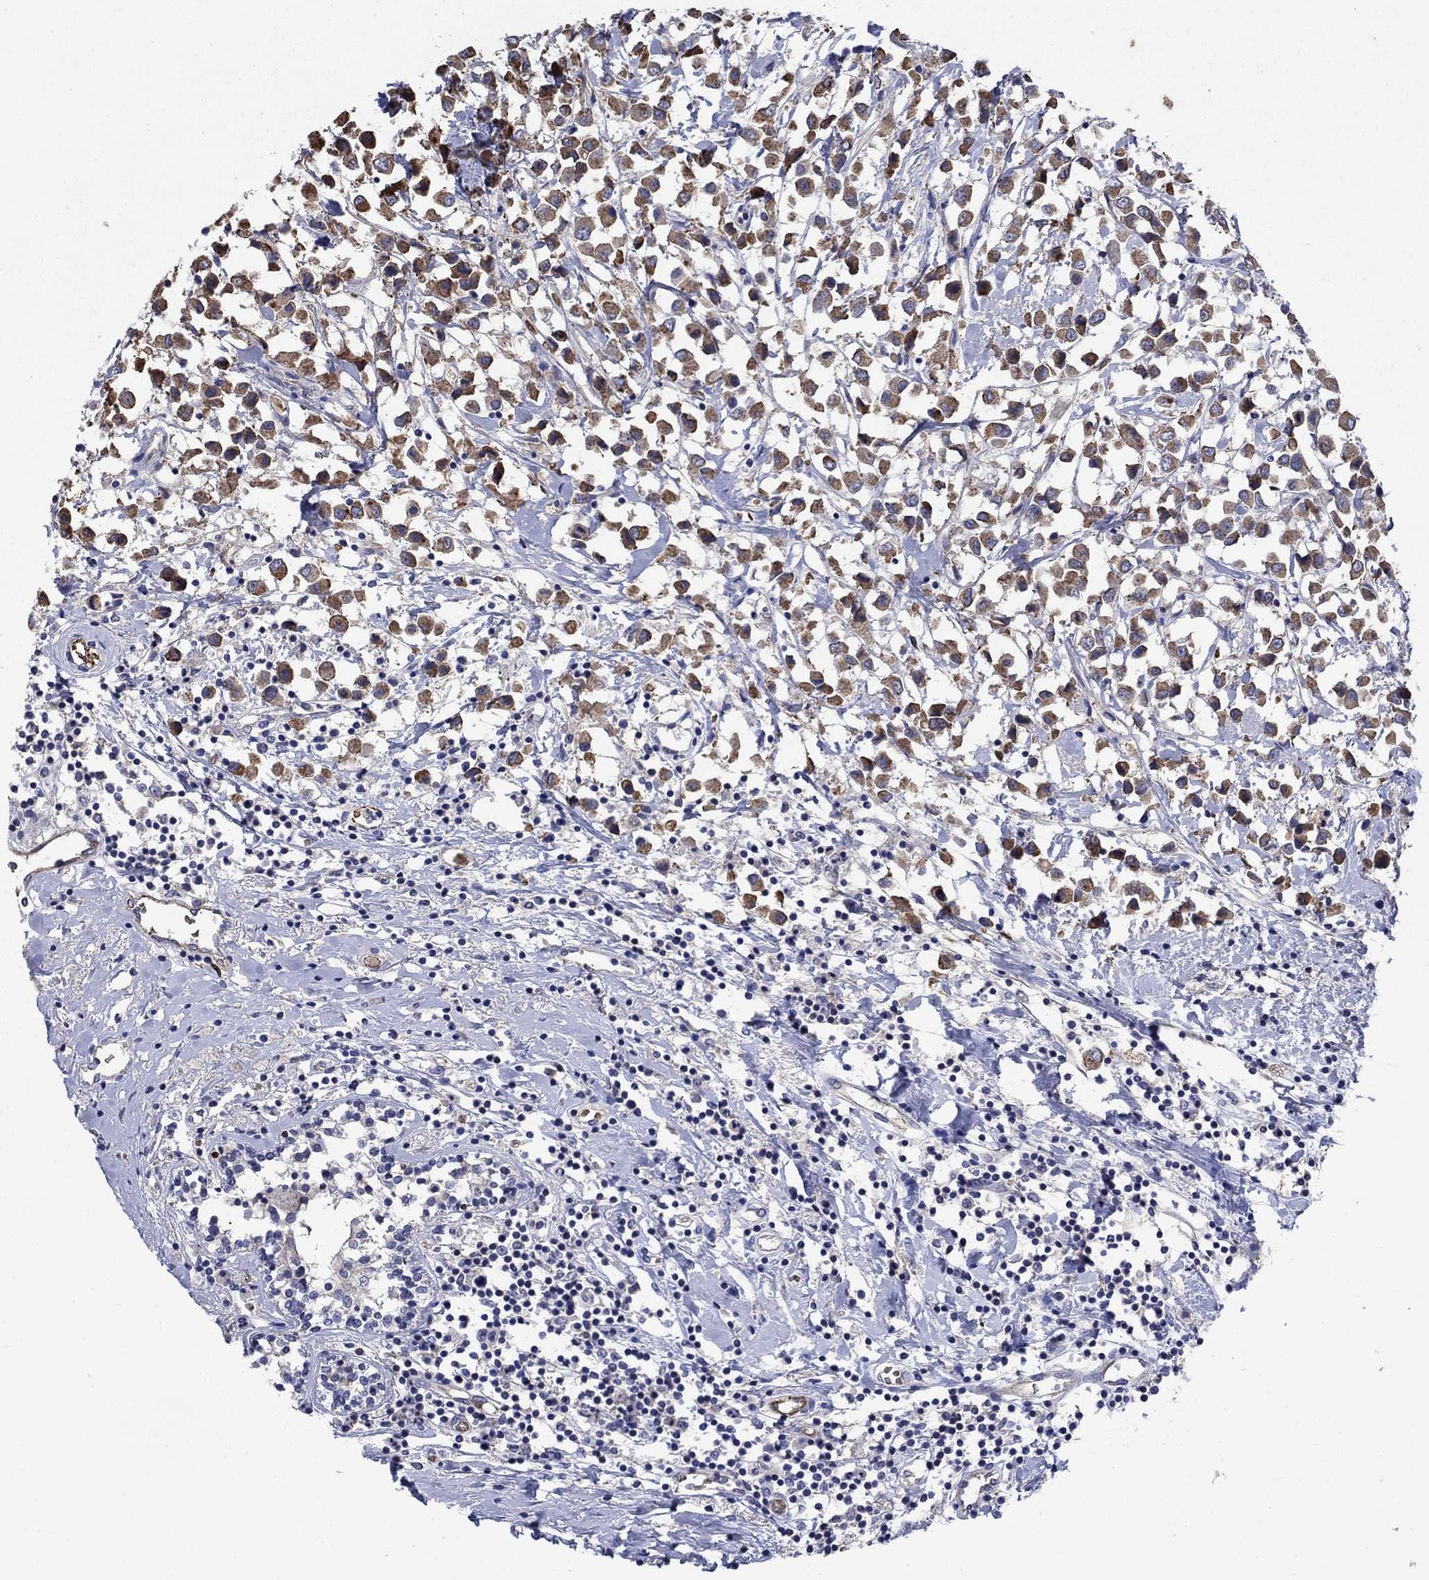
{"staining": {"intensity": "moderate", "quantity": ">75%", "location": "cytoplasmic/membranous"}, "tissue": "breast cancer", "cell_type": "Tumor cells", "image_type": "cancer", "snomed": [{"axis": "morphology", "description": "Duct carcinoma"}, {"axis": "topography", "description": "Breast"}], "caption": "IHC staining of infiltrating ductal carcinoma (breast), which demonstrates medium levels of moderate cytoplasmic/membranous positivity in approximately >75% of tumor cells indicating moderate cytoplasmic/membranous protein staining. The staining was performed using DAB (brown) for protein detection and nuclei were counterstained in hematoxylin (blue).", "gene": "FLNC", "patient": {"sex": "female", "age": 61}}